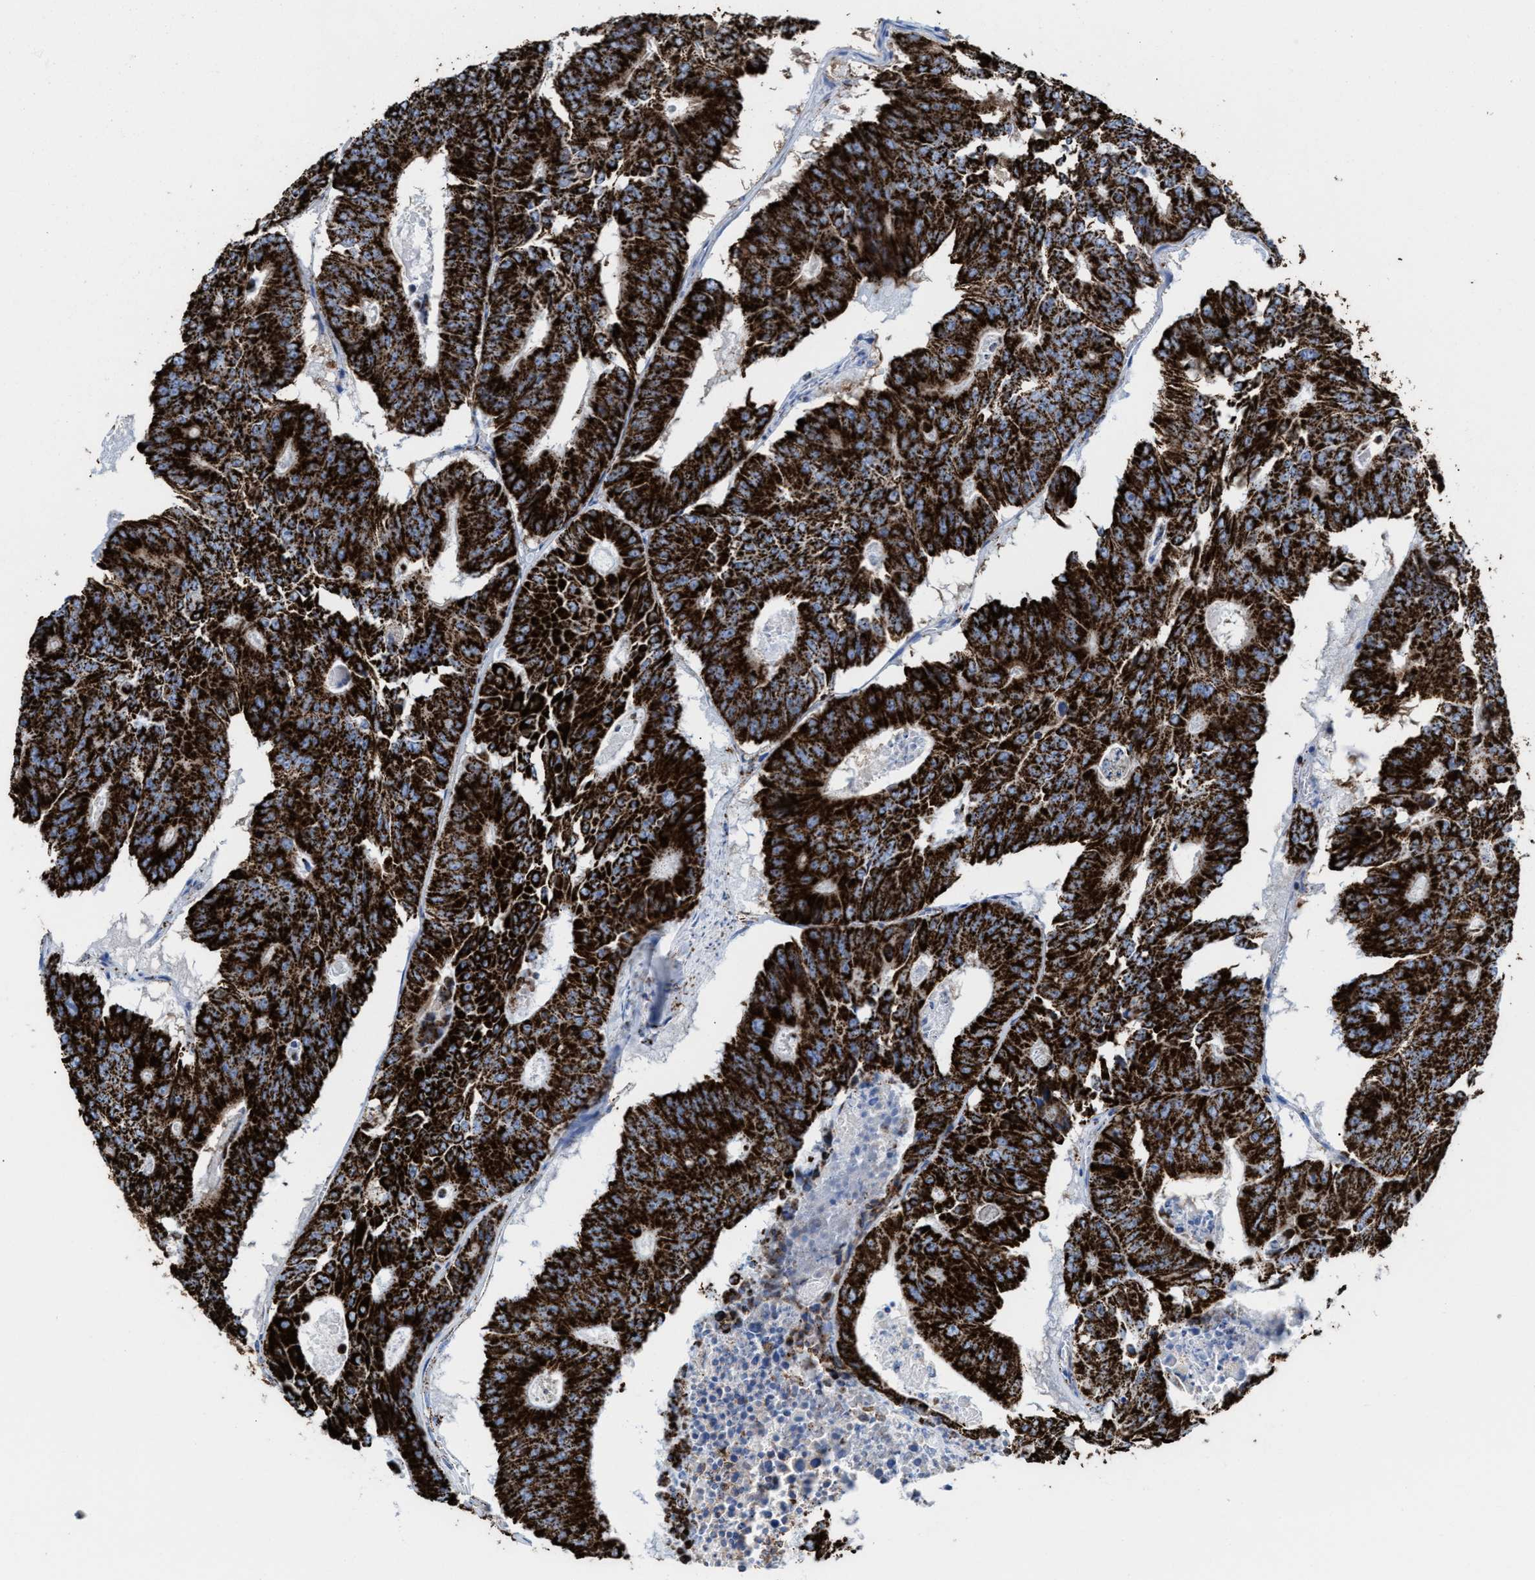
{"staining": {"intensity": "strong", "quantity": ">75%", "location": "cytoplasmic/membranous"}, "tissue": "colorectal cancer", "cell_type": "Tumor cells", "image_type": "cancer", "snomed": [{"axis": "morphology", "description": "Adenocarcinoma, NOS"}, {"axis": "topography", "description": "Colon"}], "caption": "Protein staining of colorectal adenocarcinoma tissue reveals strong cytoplasmic/membranous expression in about >75% of tumor cells.", "gene": "ECHS1", "patient": {"sex": "male", "age": 87}}